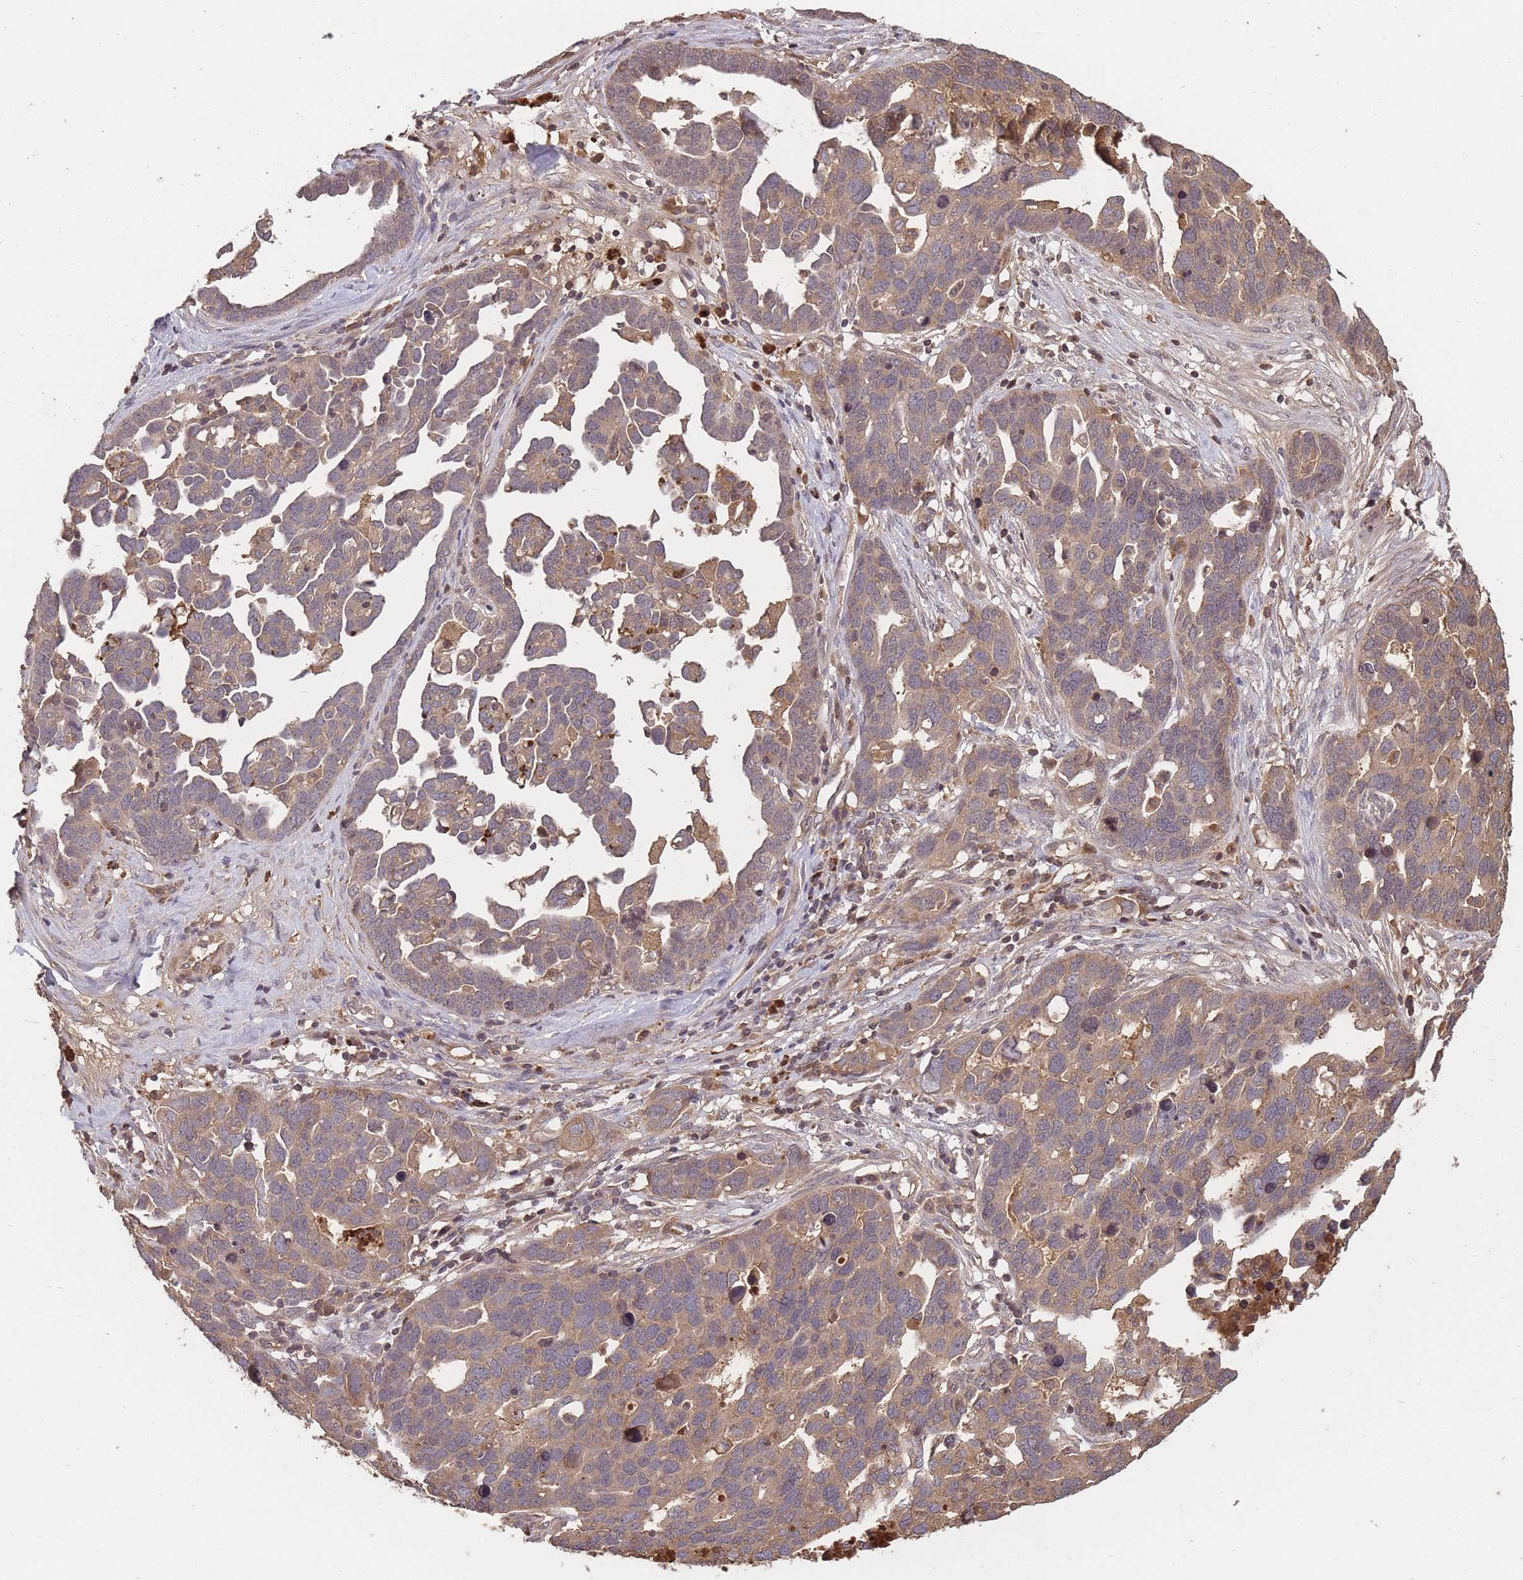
{"staining": {"intensity": "weak", "quantity": ">75%", "location": "cytoplasmic/membranous"}, "tissue": "ovarian cancer", "cell_type": "Tumor cells", "image_type": "cancer", "snomed": [{"axis": "morphology", "description": "Cystadenocarcinoma, serous, NOS"}, {"axis": "topography", "description": "Ovary"}], "caption": "This is an image of IHC staining of ovarian cancer, which shows weak positivity in the cytoplasmic/membranous of tumor cells.", "gene": "RALGDS", "patient": {"sex": "female", "age": 54}}